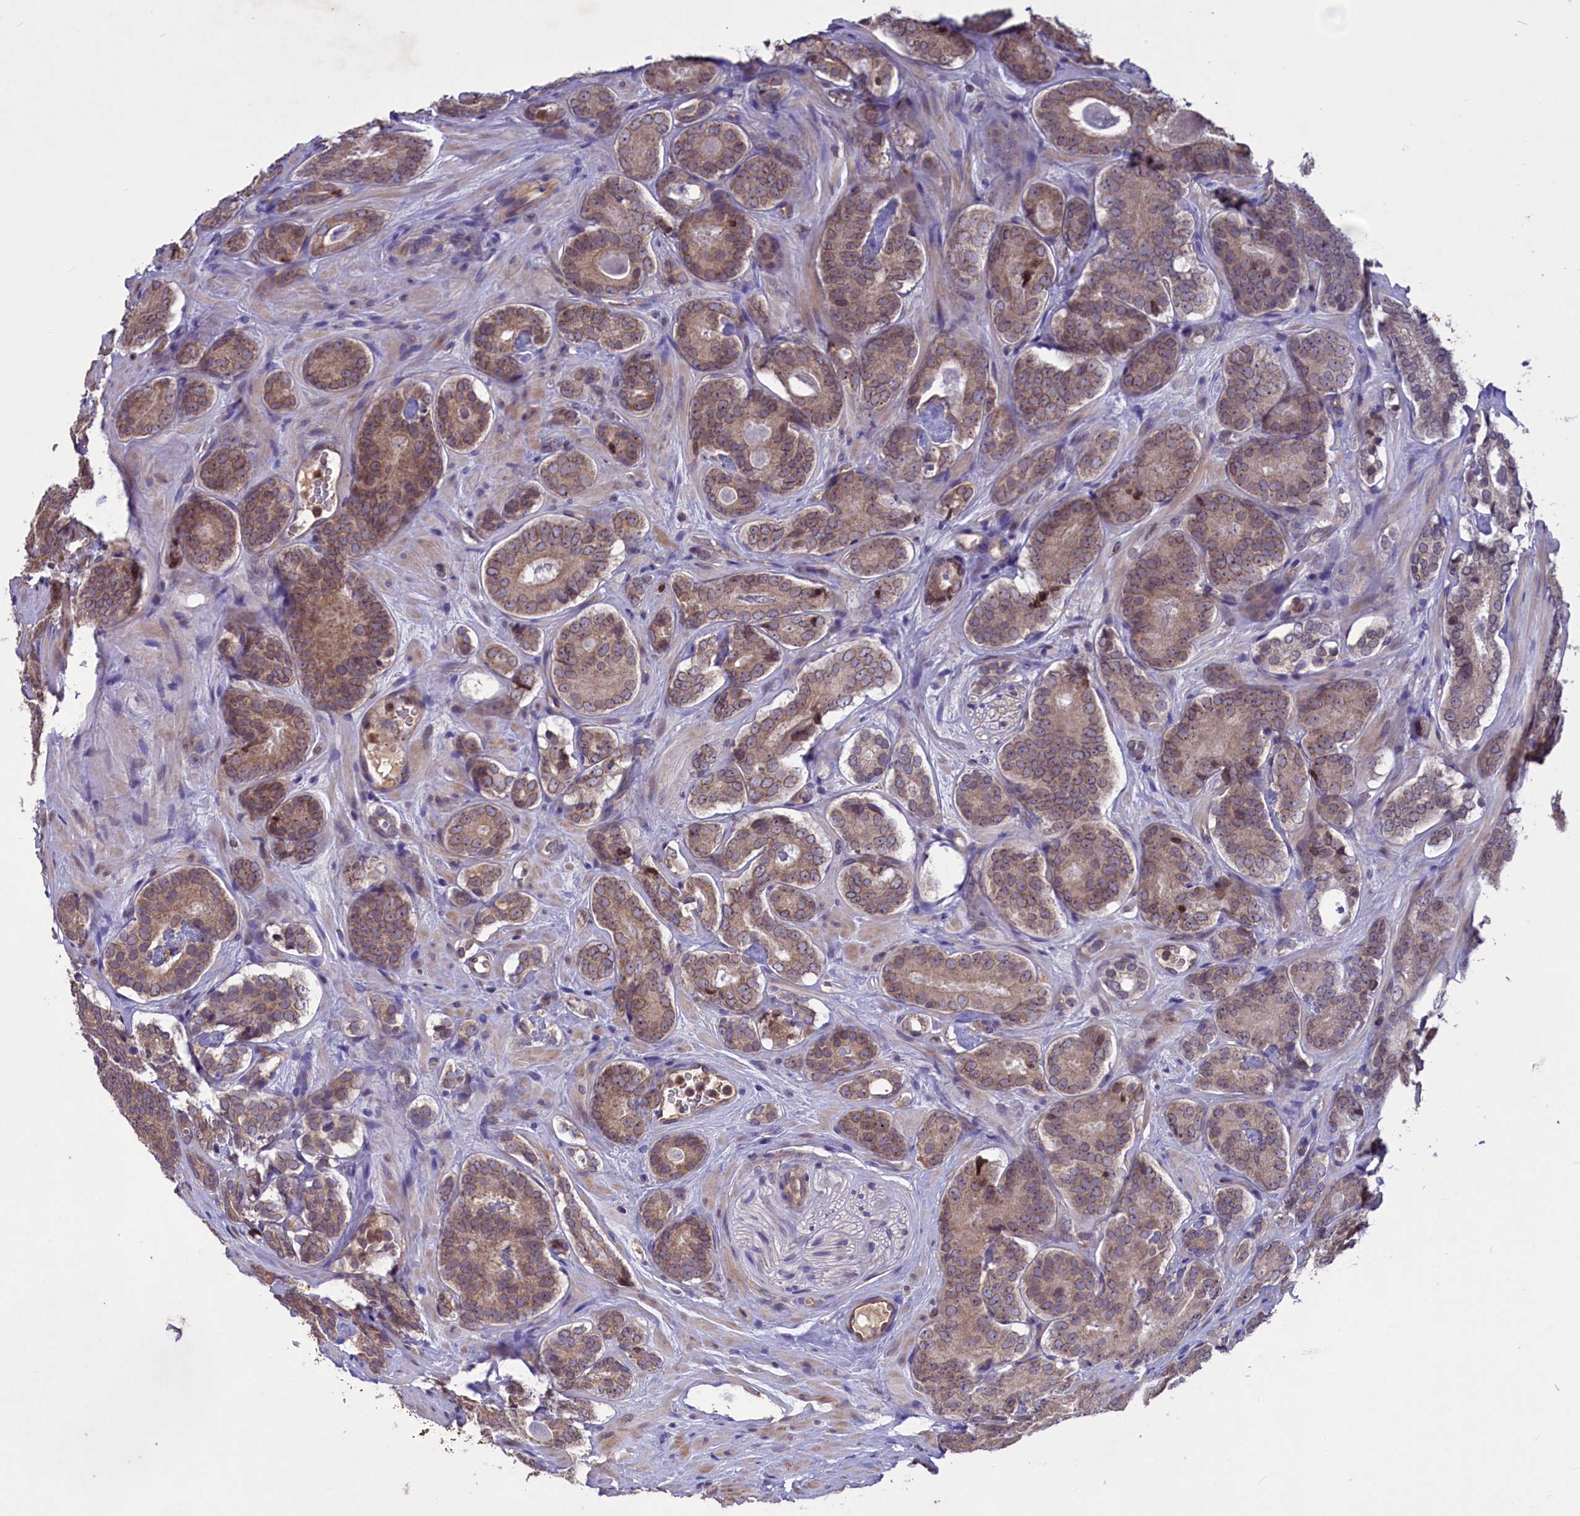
{"staining": {"intensity": "moderate", "quantity": ">75%", "location": "cytoplasmic/membranous,nuclear"}, "tissue": "prostate cancer", "cell_type": "Tumor cells", "image_type": "cancer", "snomed": [{"axis": "morphology", "description": "Adenocarcinoma, High grade"}, {"axis": "topography", "description": "Prostate"}], "caption": "Tumor cells display medium levels of moderate cytoplasmic/membranous and nuclear expression in about >75% of cells in human prostate high-grade adenocarcinoma.", "gene": "CCDC125", "patient": {"sex": "male", "age": 63}}